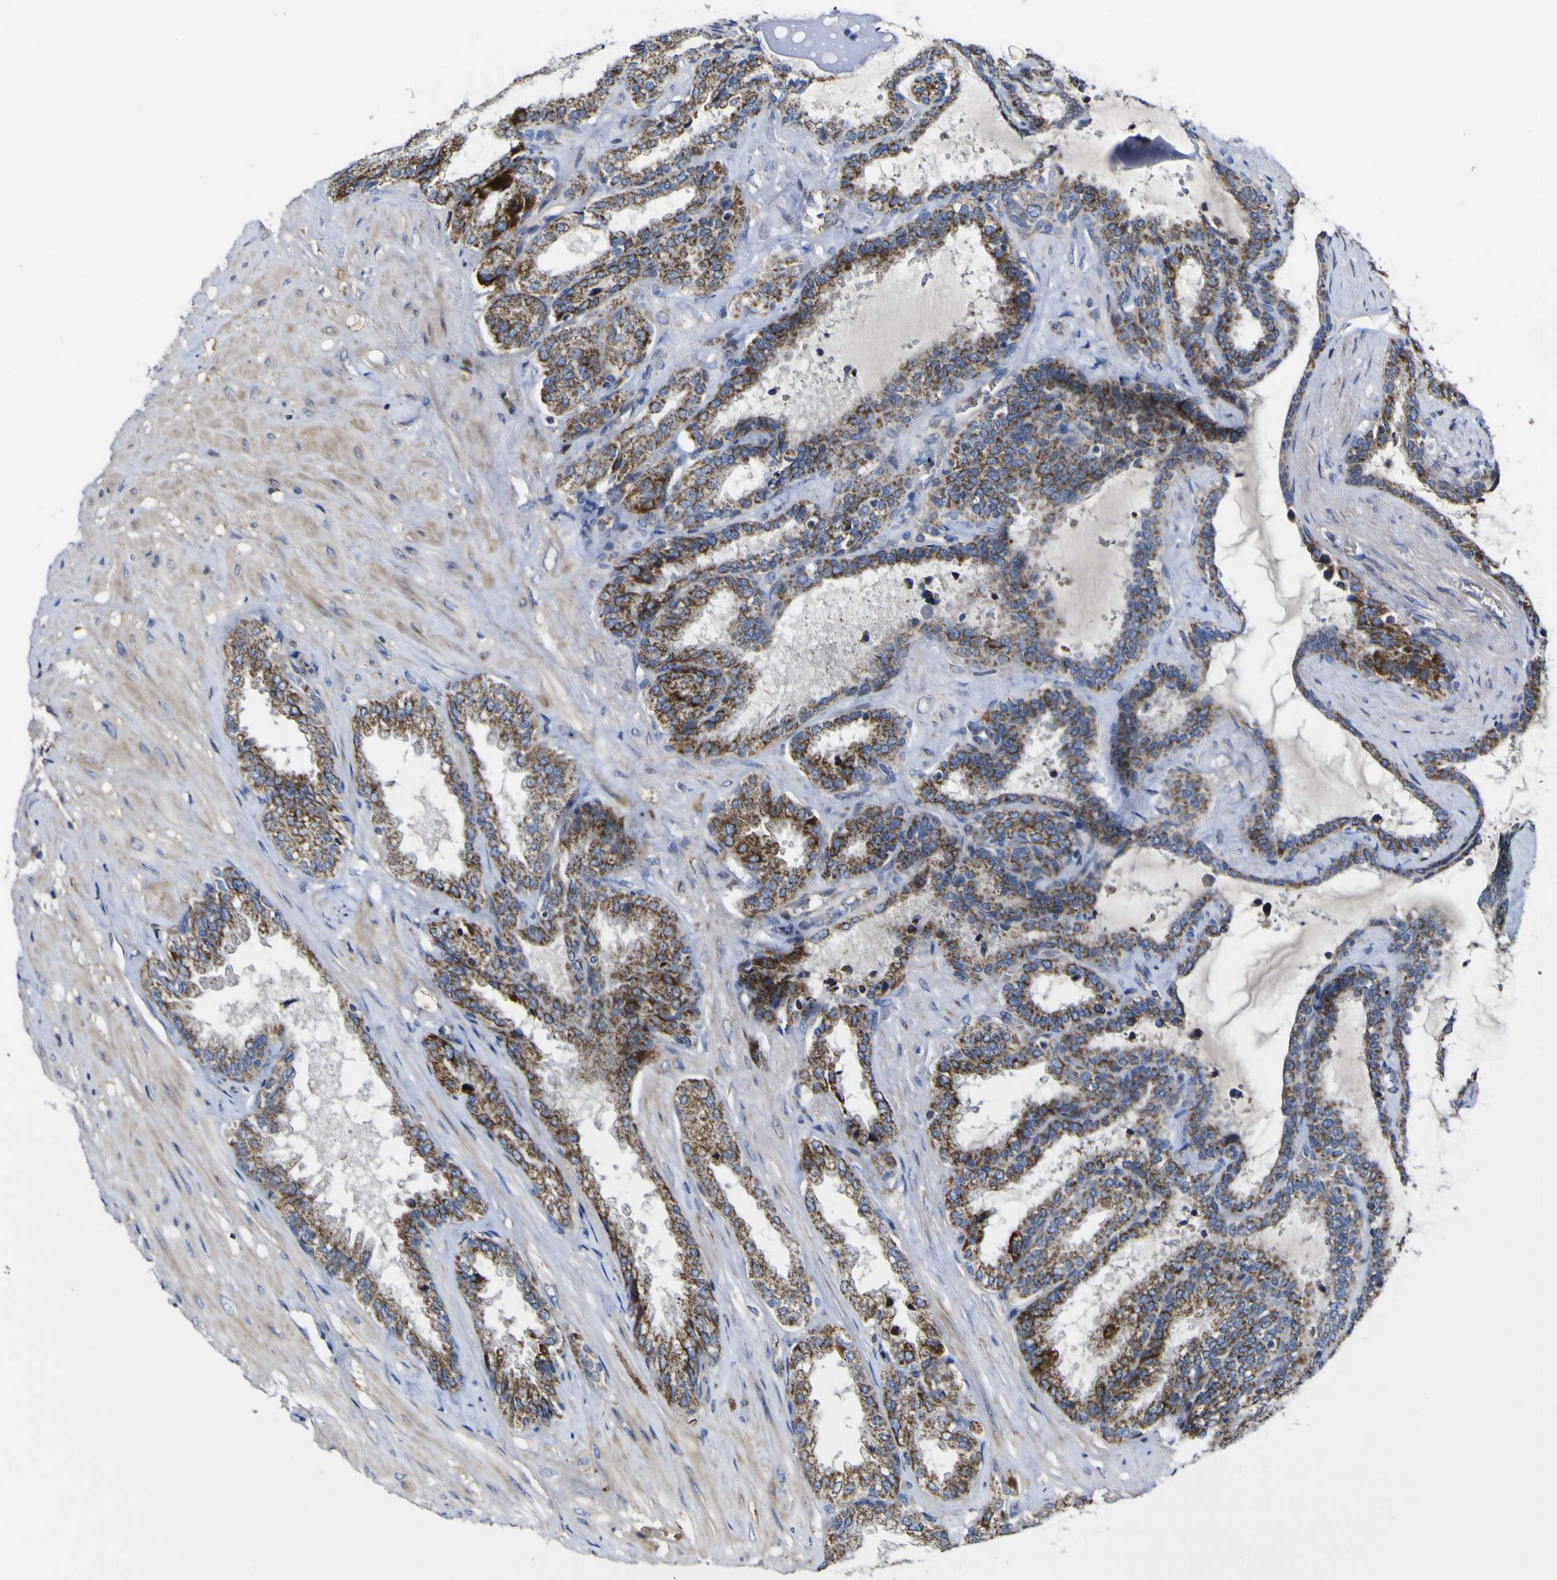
{"staining": {"intensity": "strong", "quantity": "25%-75%", "location": "cytoplasmic/membranous"}, "tissue": "seminal vesicle", "cell_type": "Glandular cells", "image_type": "normal", "snomed": [{"axis": "morphology", "description": "Normal tissue, NOS"}, {"axis": "topography", "description": "Seminal veicle"}], "caption": "Glandular cells reveal high levels of strong cytoplasmic/membranous positivity in about 25%-75% of cells in benign human seminal vesicle. The staining is performed using DAB brown chromogen to label protein expression. The nuclei are counter-stained blue using hematoxylin.", "gene": "CCDC90B", "patient": {"sex": "male", "age": 46}}